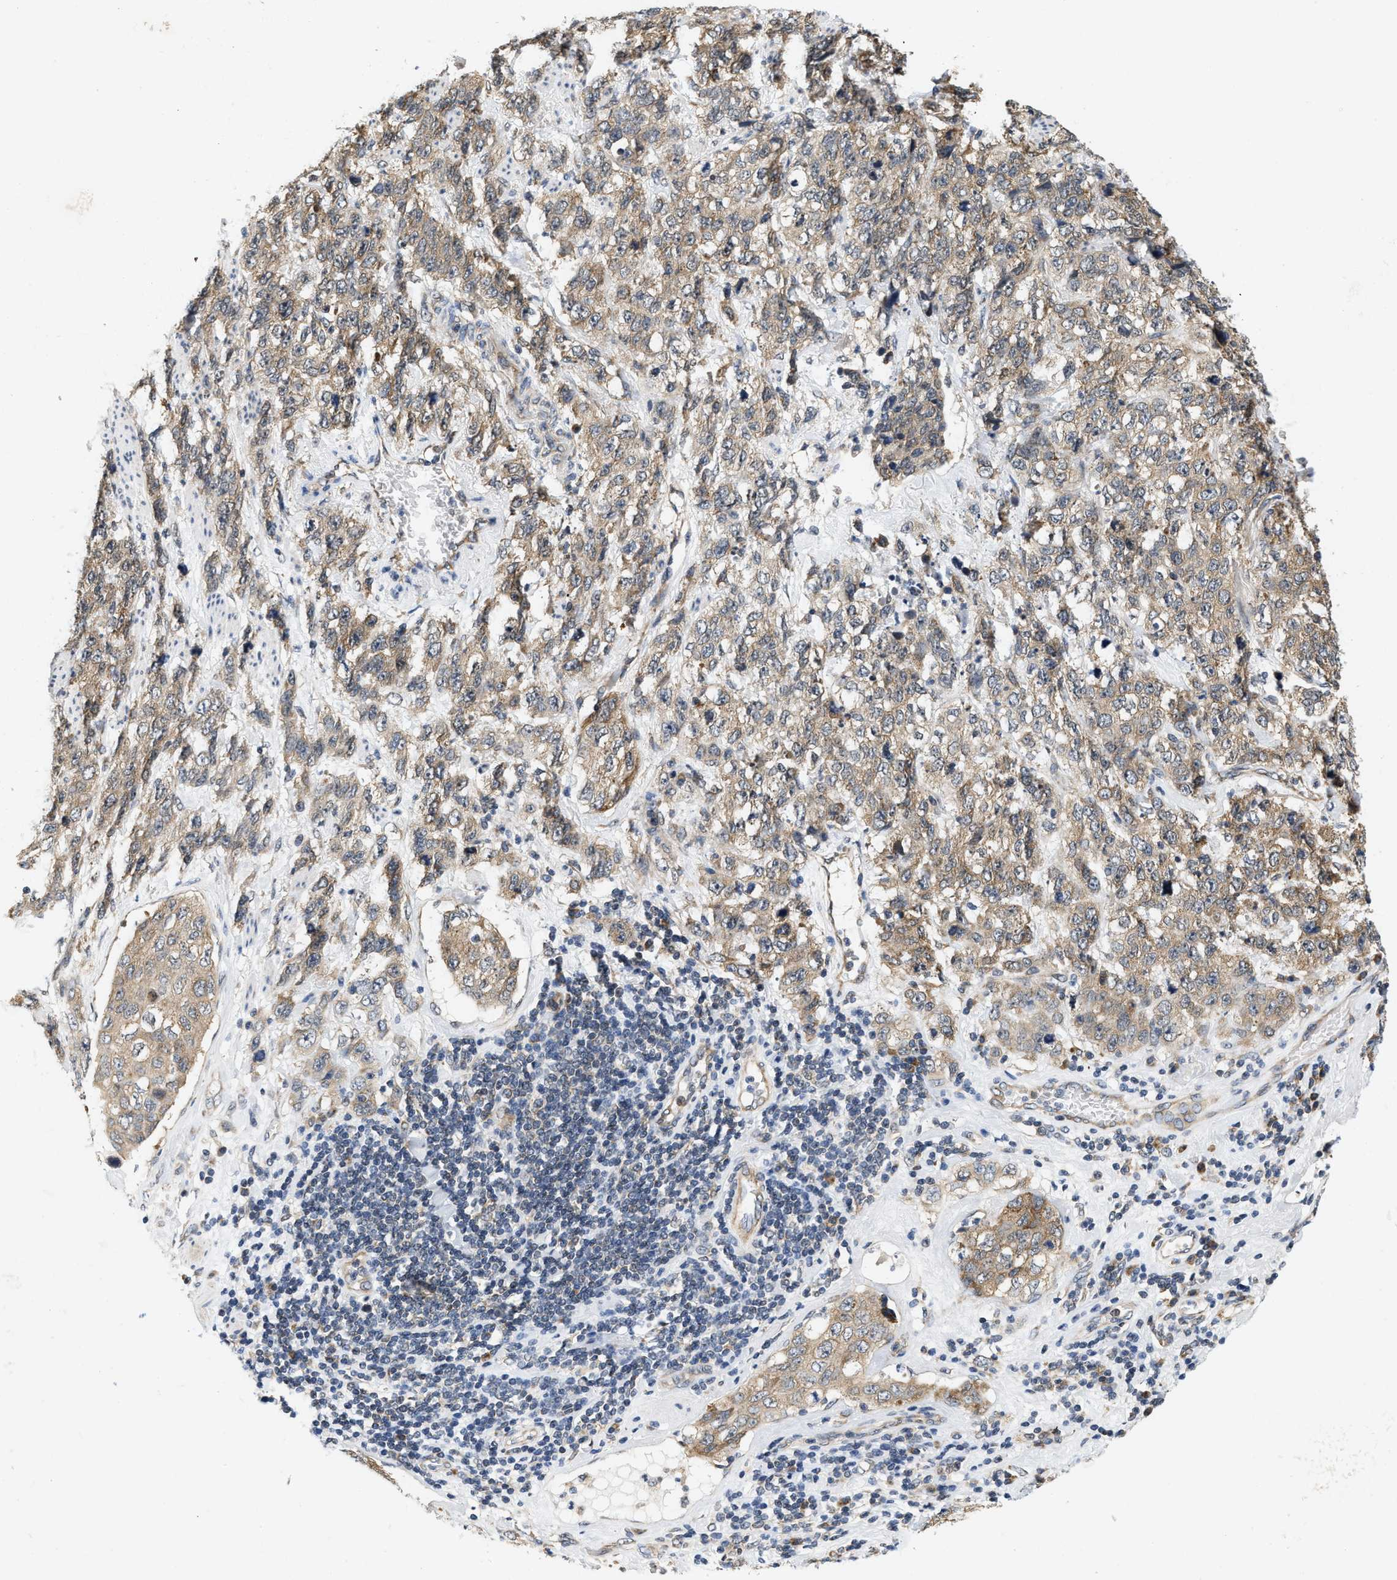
{"staining": {"intensity": "weak", "quantity": ">75%", "location": "cytoplasmic/membranous"}, "tissue": "stomach cancer", "cell_type": "Tumor cells", "image_type": "cancer", "snomed": [{"axis": "morphology", "description": "Adenocarcinoma, NOS"}, {"axis": "topography", "description": "Stomach"}], "caption": "Stomach cancer stained with DAB (3,3'-diaminobenzidine) immunohistochemistry reveals low levels of weak cytoplasmic/membranous staining in approximately >75% of tumor cells.", "gene": "GIGYF1", "patient": {"sex": "male", "age": 48}}